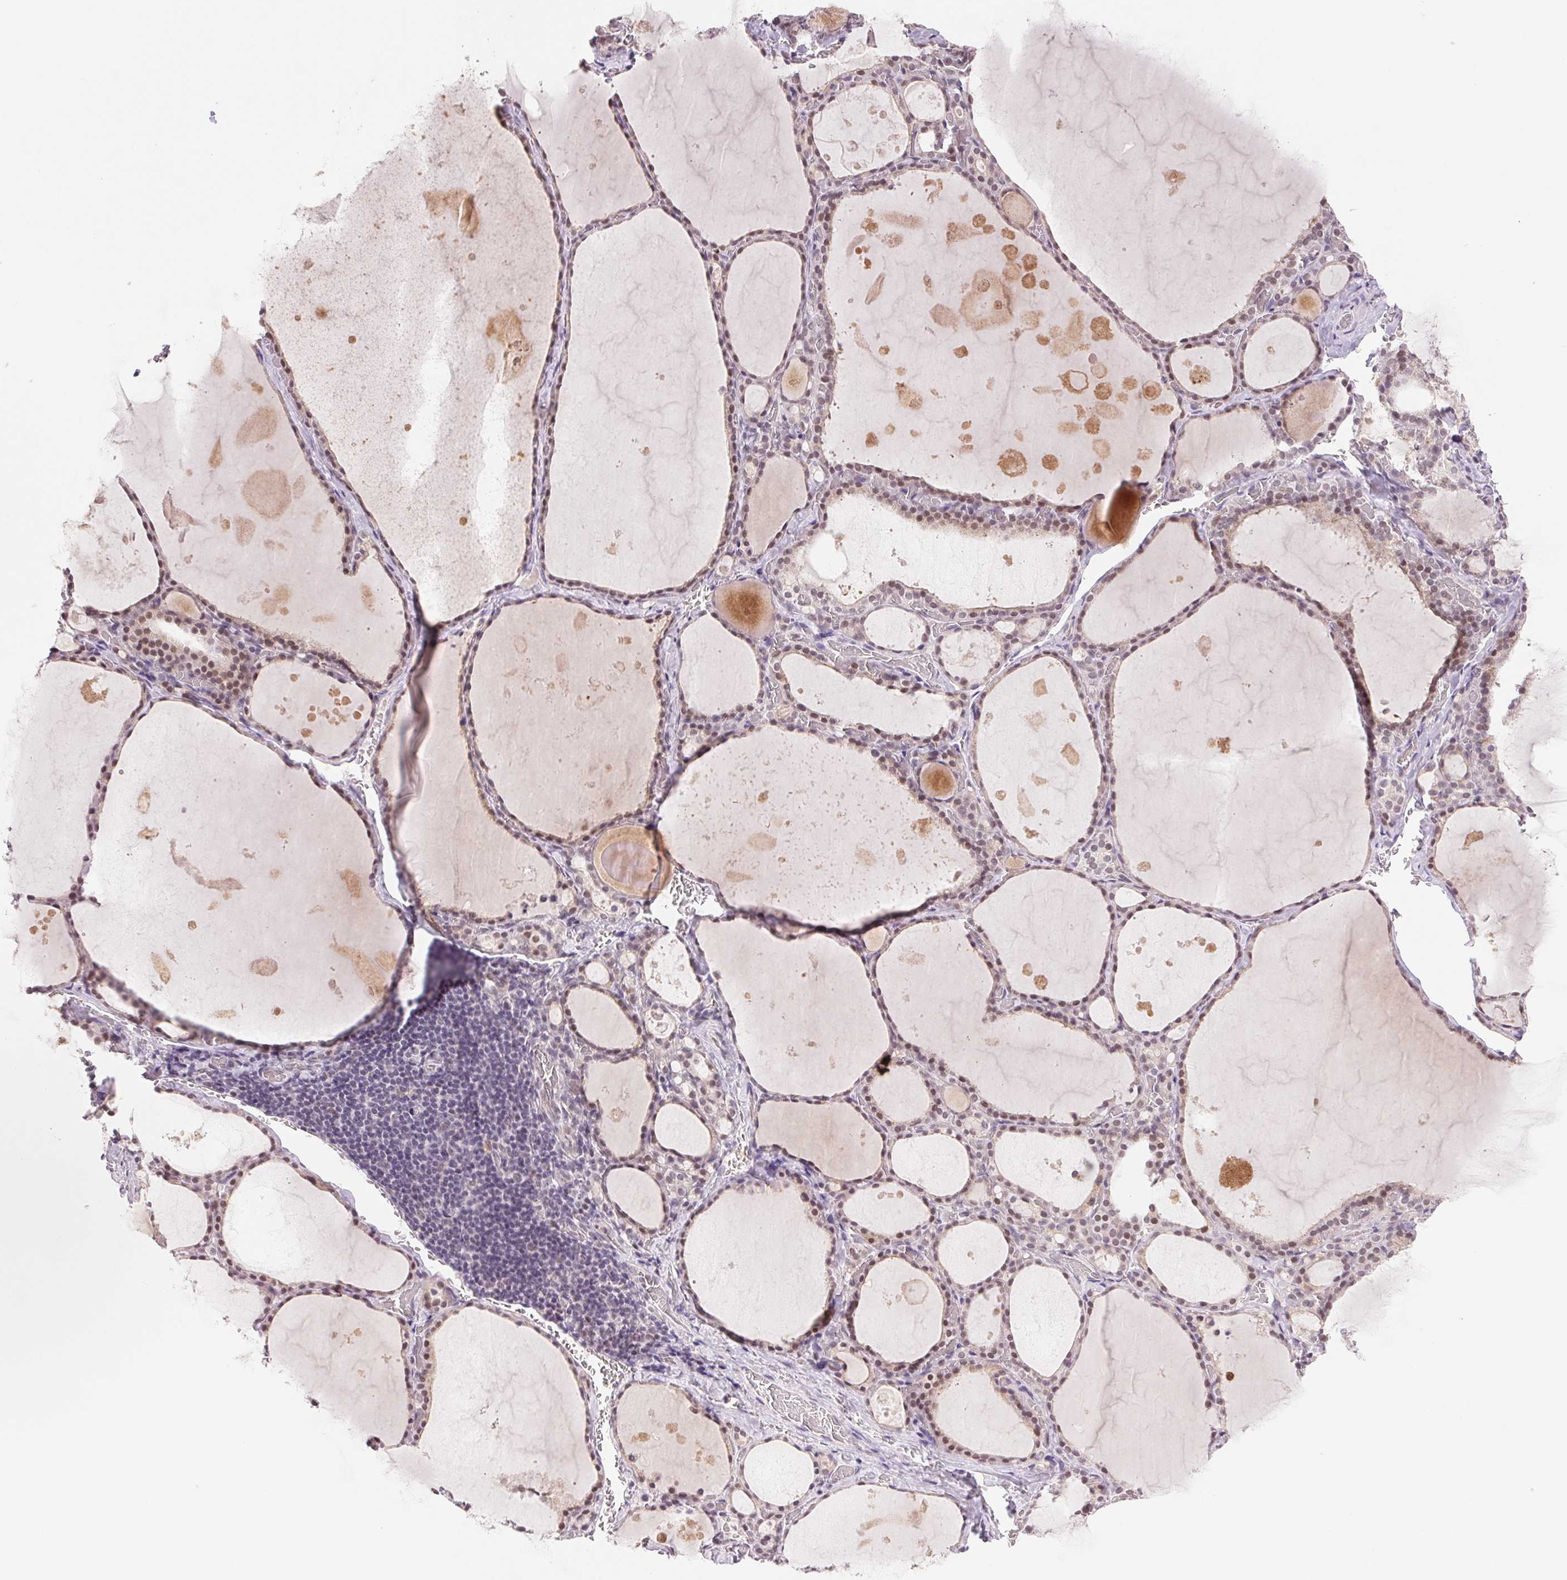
{"staining": {"intensity": "weak", "quantity": ">75%", "location": "nuclear"}, "tissue": "thyroid gland", "cell_type": "Glandular cells", "image_type": "normal", "snomed": [{"axis": "morphology", "description": "Normal tissue, NOS"}, {"axis": "topography", "description": "Thyroid gland"}], "caption": "Weak nuclear positivity for a protein is appreciated in approximately >75% of glandular cells of unremarkable thyroid gland using immunohistochemistry.", "gene": "GRHL3", "patient": {"sex": "male", "age": 56}}